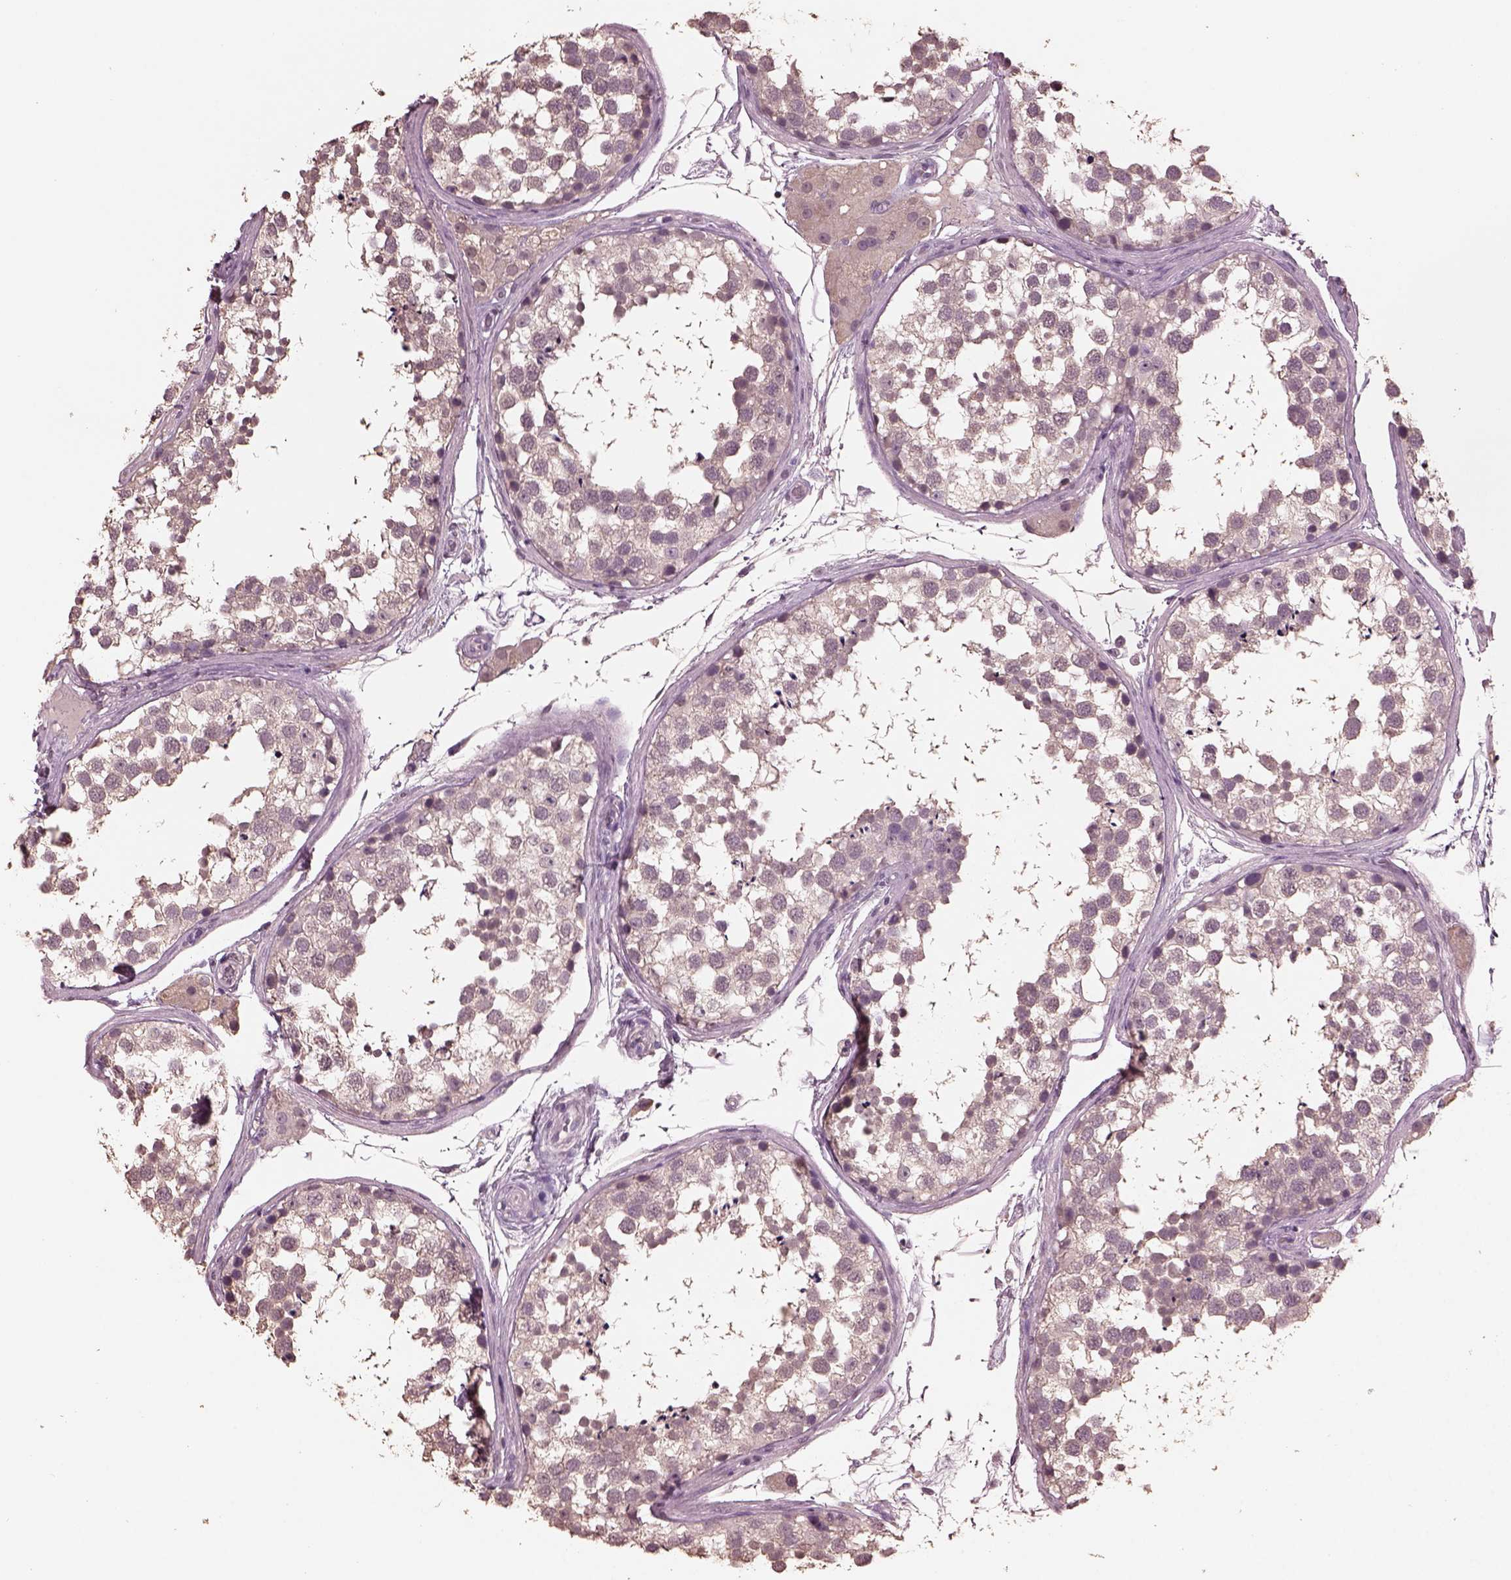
{"staining": {"intensity": "negative", "quantity": "none", "location": "none"}, "tissue": "testis", "cell_type": "Cells in seminiferous ducts", "image_type": "normal", "snomed": [{"axis": "morphology", "description": "Normal tissue, NOS"}, {"axis": "morphology", "description": "Seminoma, NOS"}, {"axis": "topography", "description": "Testis"}], "caption": "Protein analysis of benign testis reveals no significant expression in cells in seminiferous ducts.", "gene": "CPT1C", "patient": {"sex": "male", "age": 65}}